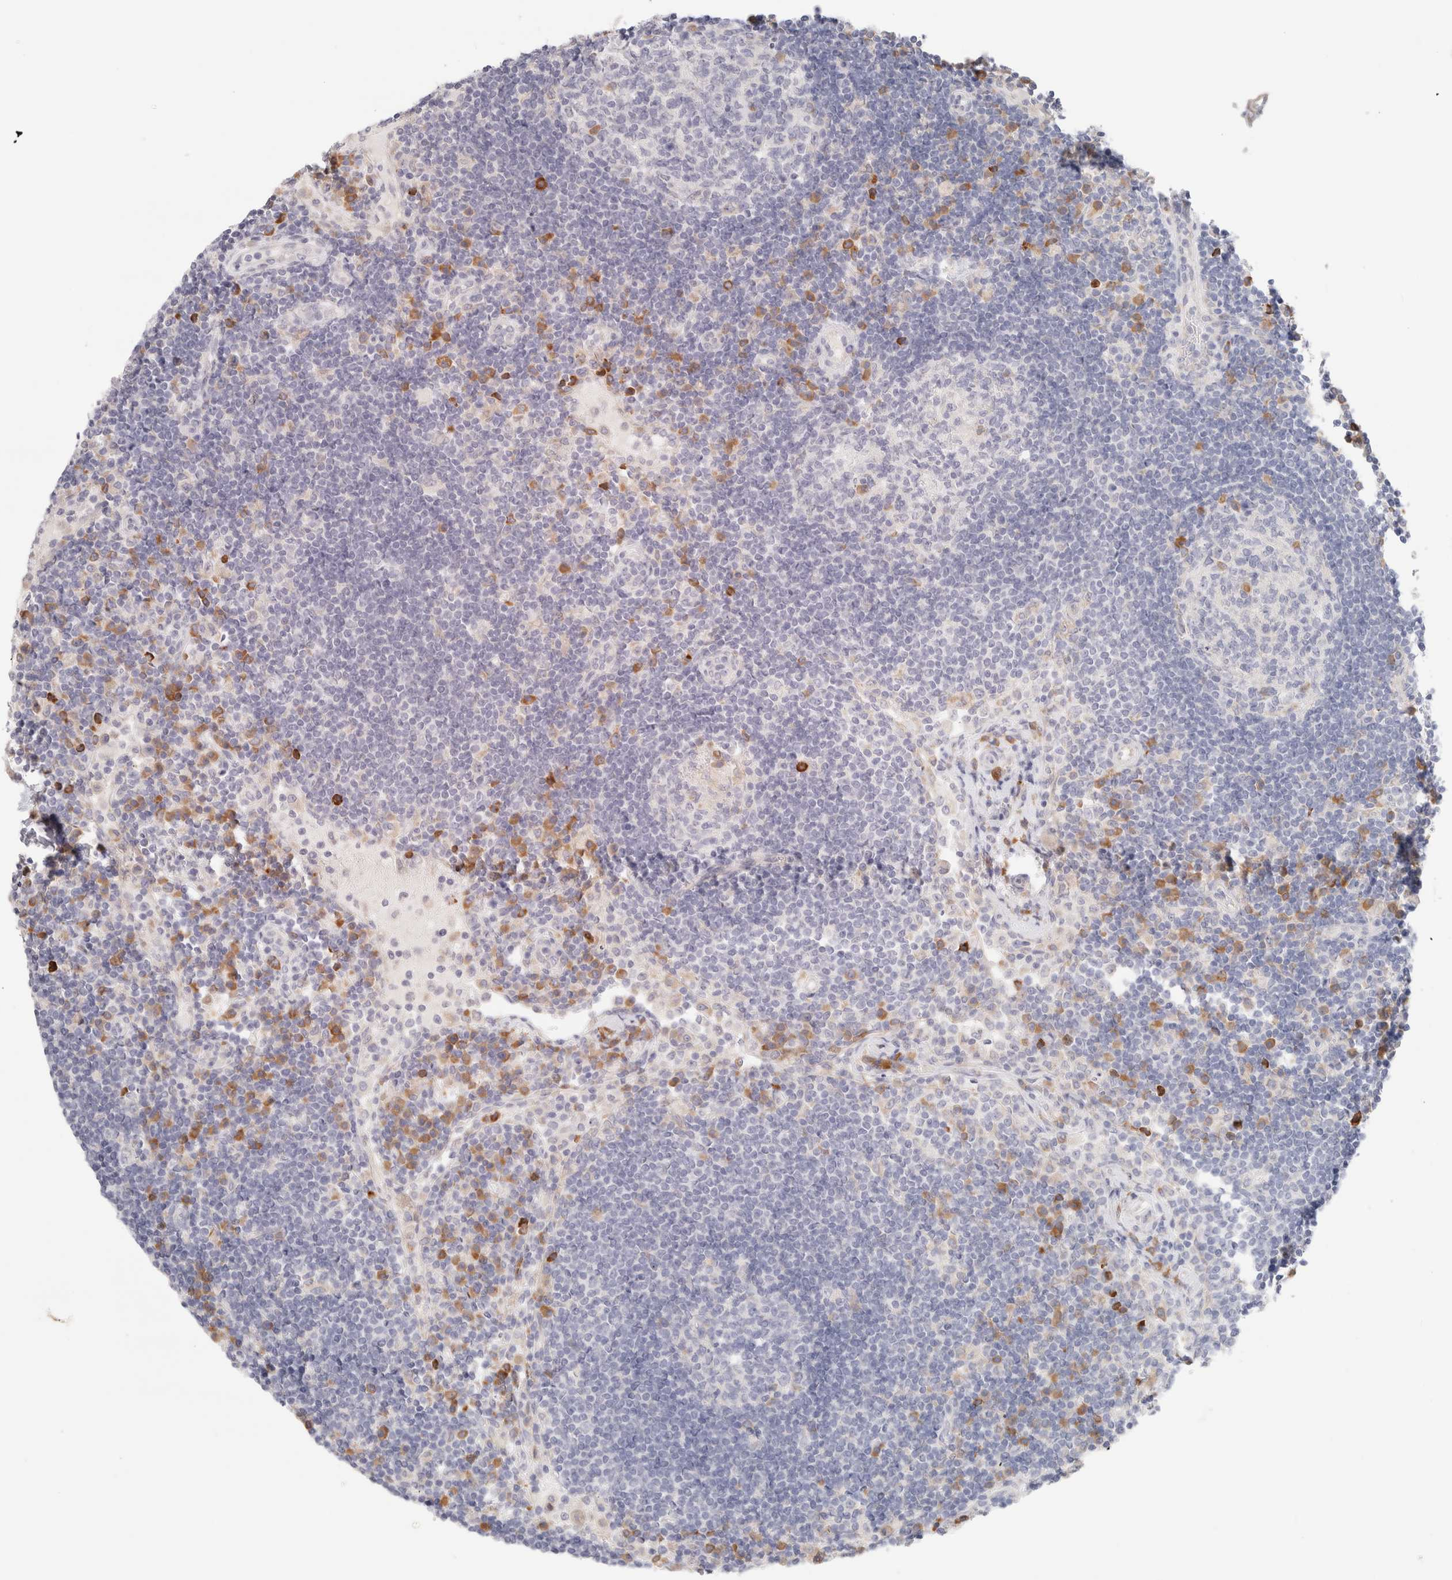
{"staining": {"intensity": "negative", "quantity": "none", "location": "none"}, "tissue": "lymph node", "cell_type": "Germinal center cells", "image_type": "normal", "snomed": [{"axis": "morphology", "description": "Normal tissue, NOS"}, {"axis": "topography", "description": "Lymph node"}], "caption": "Micrograph shows no protein expression in germinal center cells of normal lymph node. (DAB (3,3'-diaminobenzidine) immunohistochemistry (IHC) with hematoxylin counter stain).", "gene": "CSK", "patient": {"sex": "female", "age": 53}}